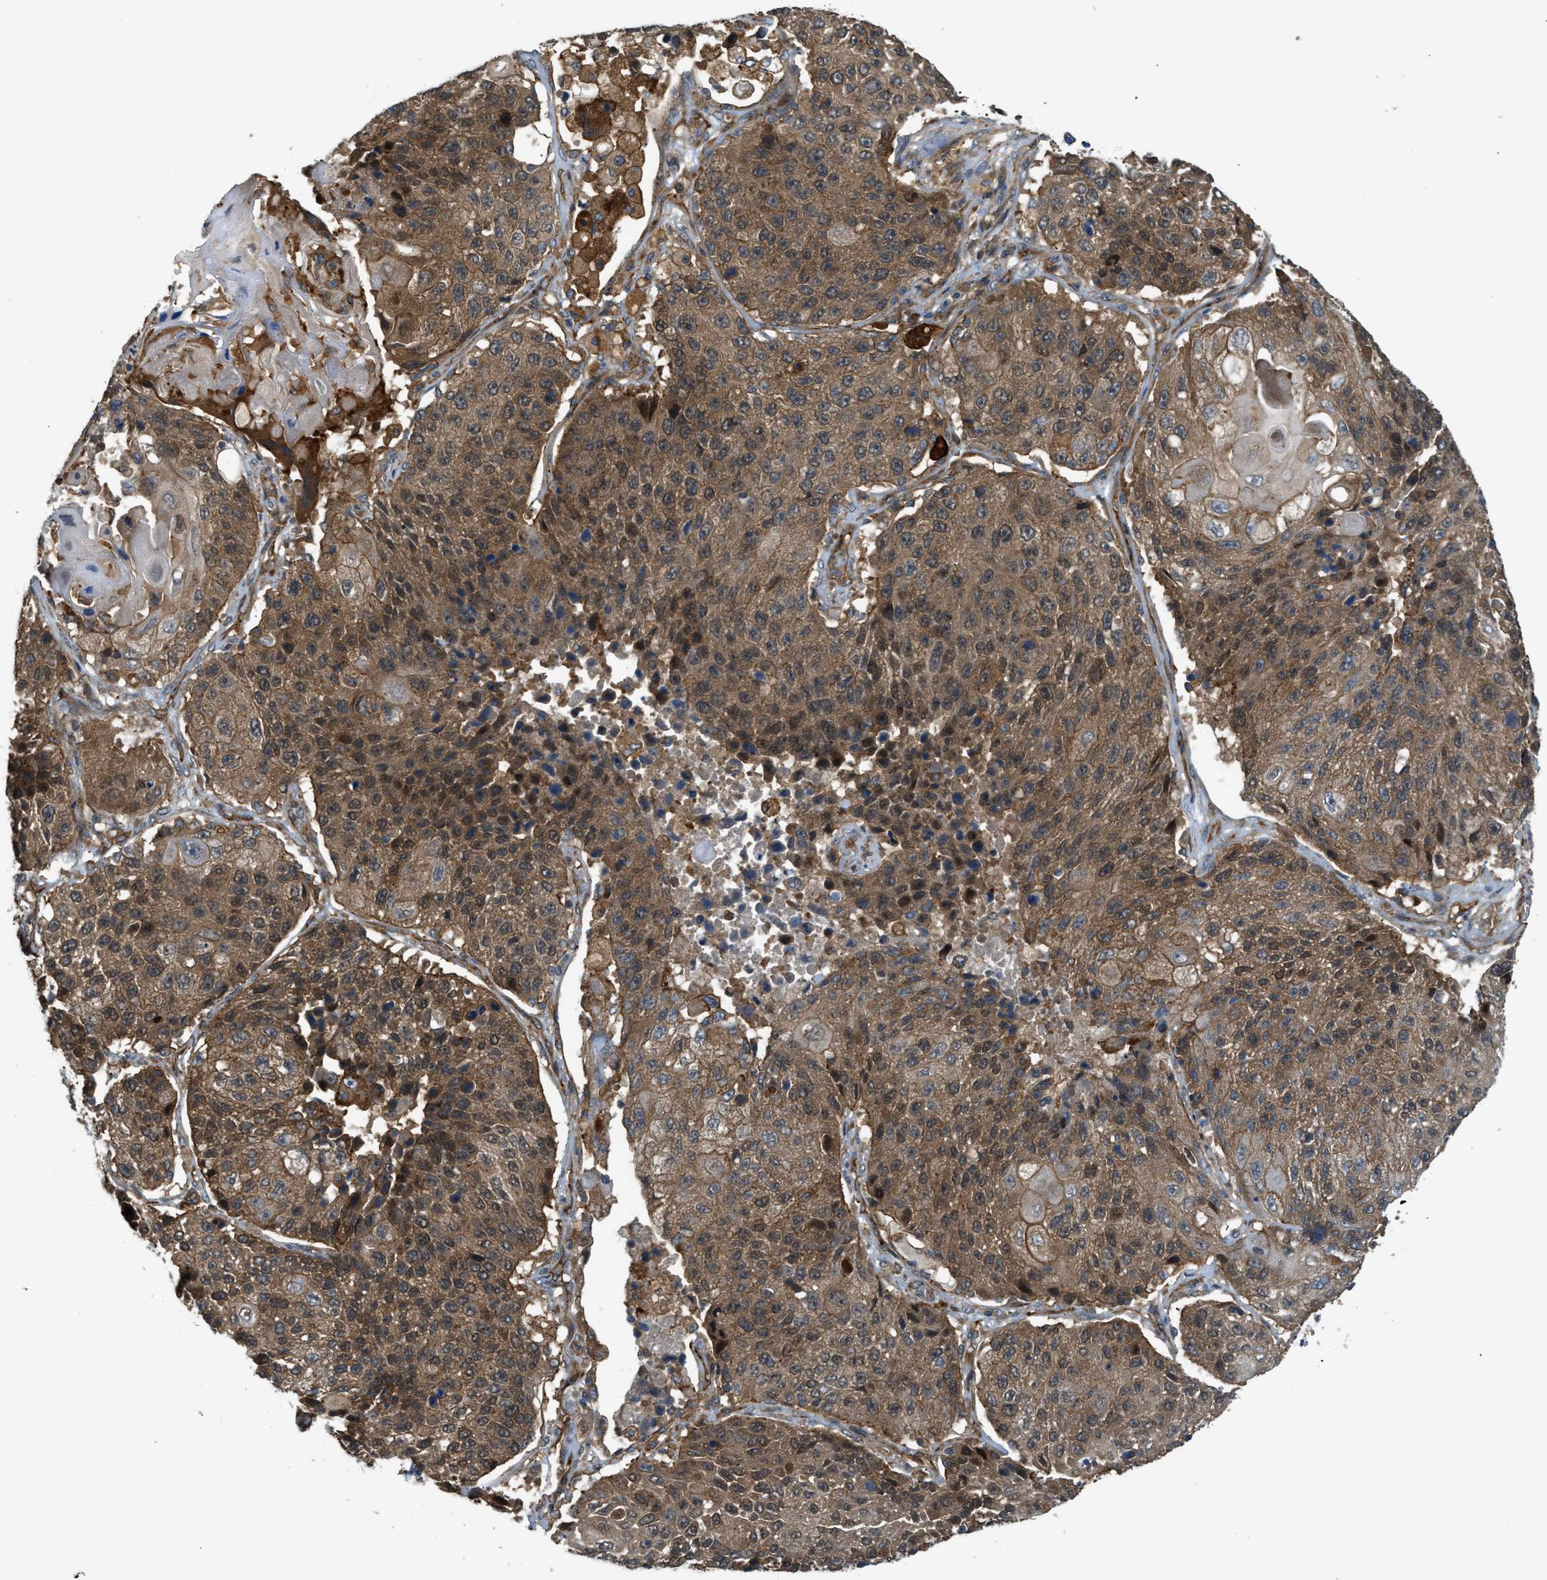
{"staining": {"intensity": "moderate", "quantity": ">75%", "location": "cytoplasmic/membranous,nuclear"}, "tissue": "lung cancer", "cell_type": "Tumor cells", "image_type": "cancer", "snomed": [{"axis": "morphology", "description": "Squamous cell carcinoma, NOS"}, {"axis": "topography", "description": "Lung"}], "caption": "This micrograph demonstrates immunohistochemistry (IHC) staining of human squamous cell carcinoma (lung), with medium moderate cytoplasmic/membranous and nuclear positivity in about >75% of tumor cells.", "gene": "BAG4", "patient": {"sex": "male", "age": 61}}